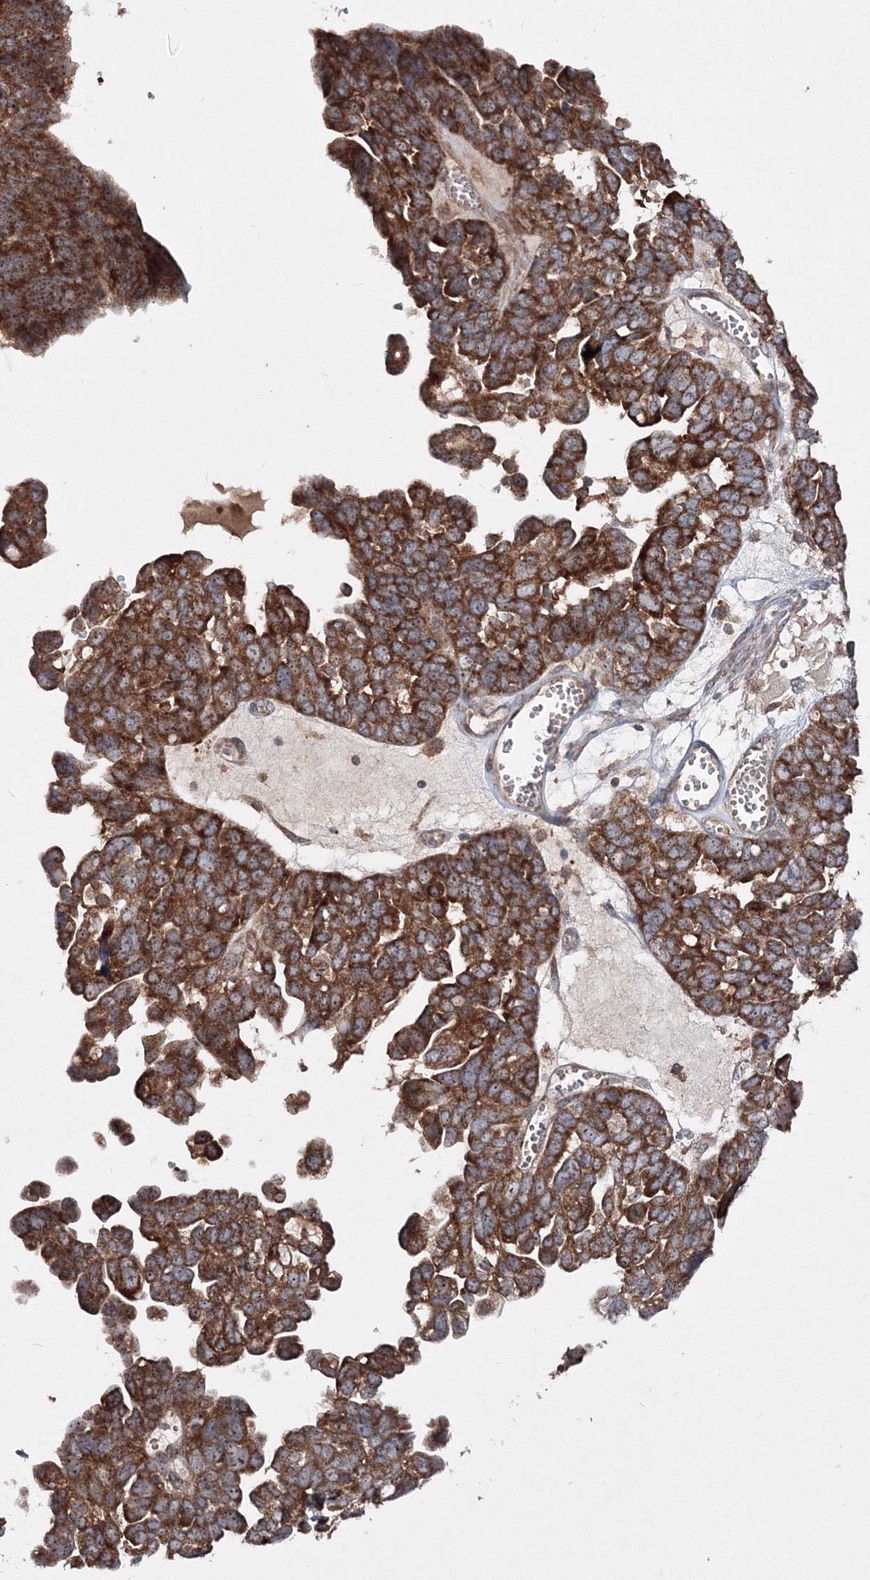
{"staining": {"intensity": "strong", "quantity": ">75%", "location": "cytoplasmic/membranous"}, "tissue": "ovarian cancer", "cell_type": "Tumor cells", "image_type": "cancer", "snomed": [{"axis": "morphology", "description": "Cystadenocarcinoma, serous, NOS"}, {"axis": "topography", "description": "Ovary"}], "caption": "Immunohistochemistry (IHC) image of human ovarian serous cystadenocarcinoma stained for a protein (brown), which reveals high levels of strong cytoplasmic/membranous expression in about >75% of tumor cells.", "gene": "PEX13", "patient": {"sex": "female", "age": 79}}